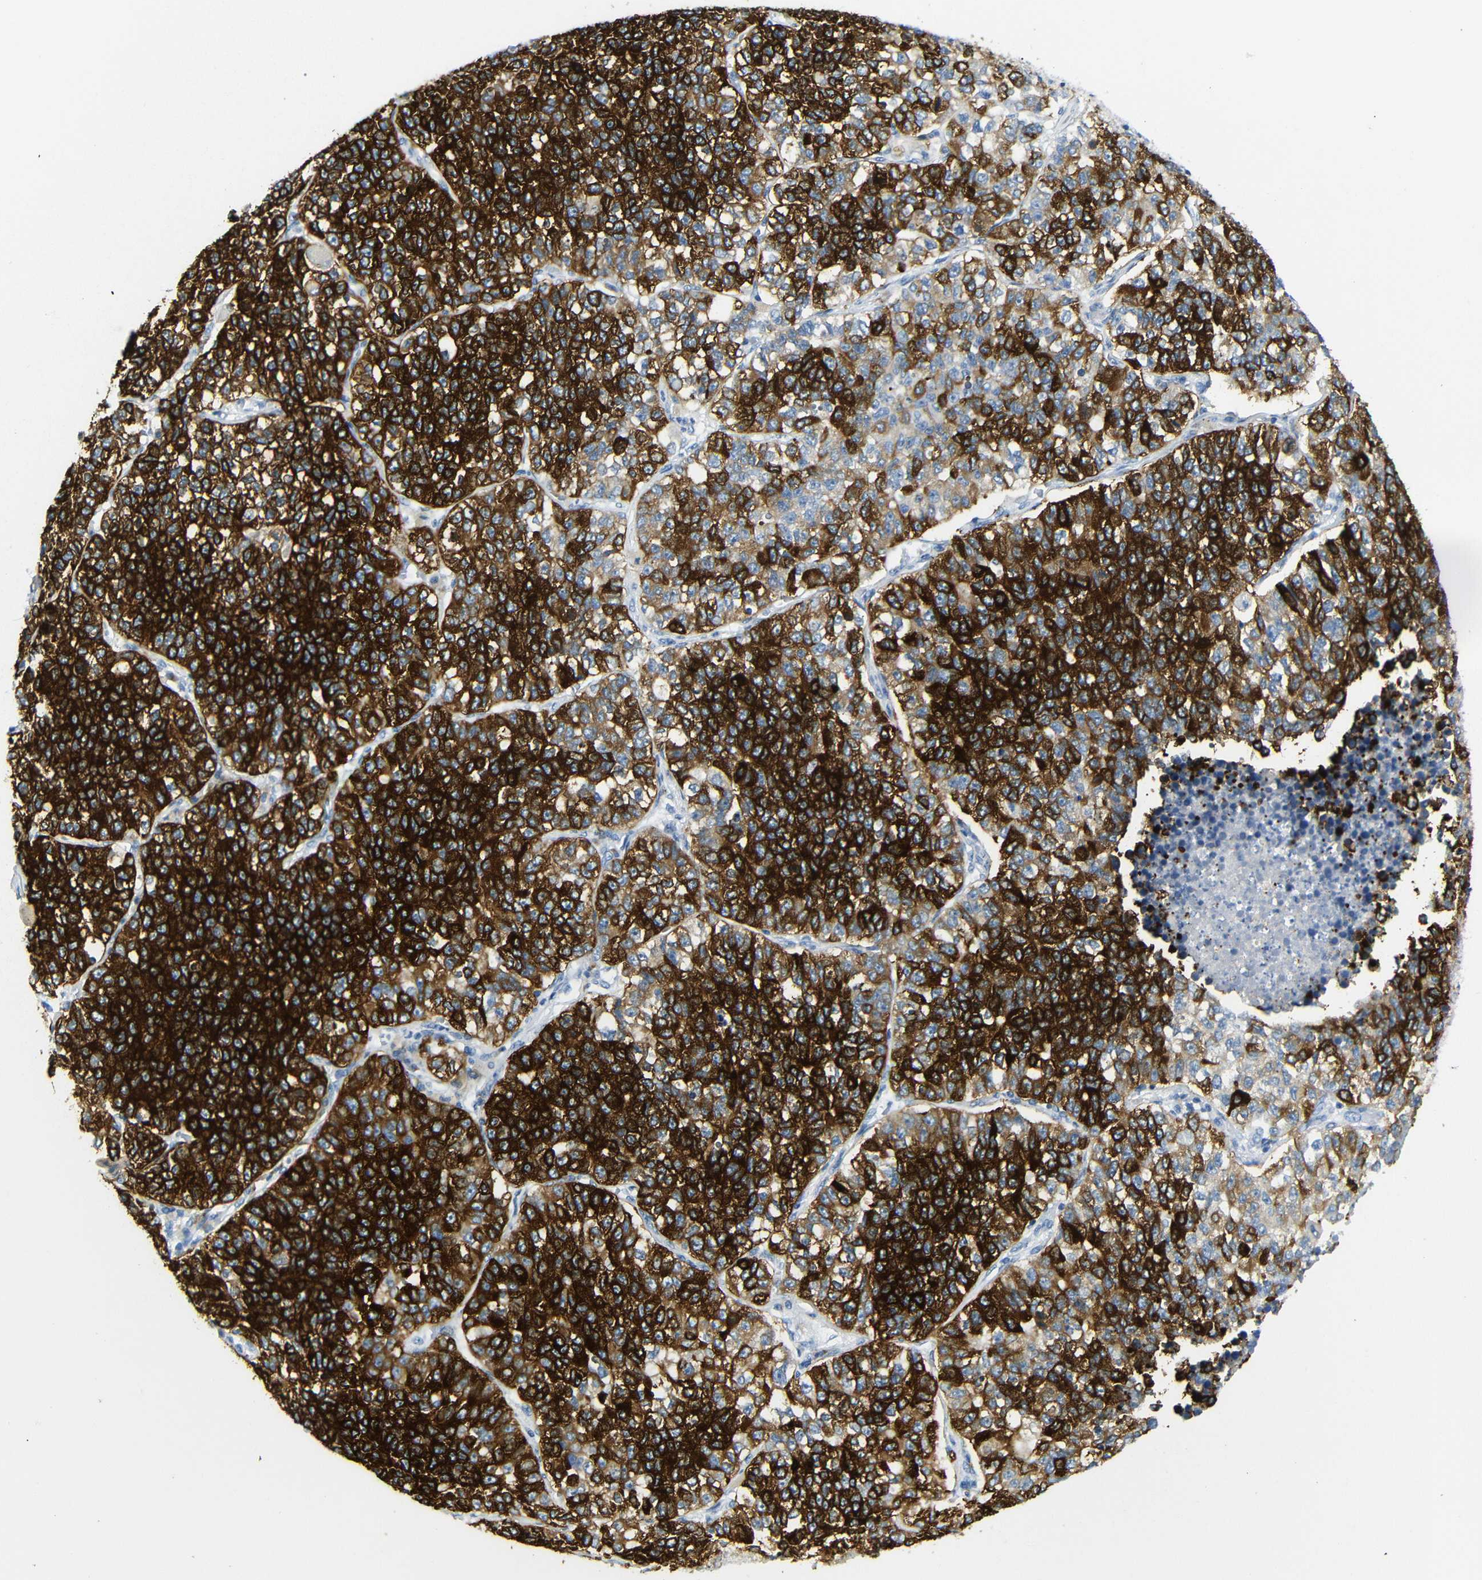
{"staining": {"intensity": "strong", "quantity": ">75%", "location": "cytoplasmic/membranous"}, "tissue": "lung cancer", "cell_type": "Tumor cells", "image_type": "cancer", "snomed": [{"axis": "morphology", "description": "Adenocarcinoma, NOS"}, {"axis": "topography", "description": "Lung"}], "caption": "Immunohistochemistry (IHC) micrograph of human lung cancer stained for a protein (brown), which demonstrates high levels of strong cytoplasmic/membranous staining in about >75% of tumor cells.", "gene": "FCRL1", "patient": {"sex": "male", "age": 49}}